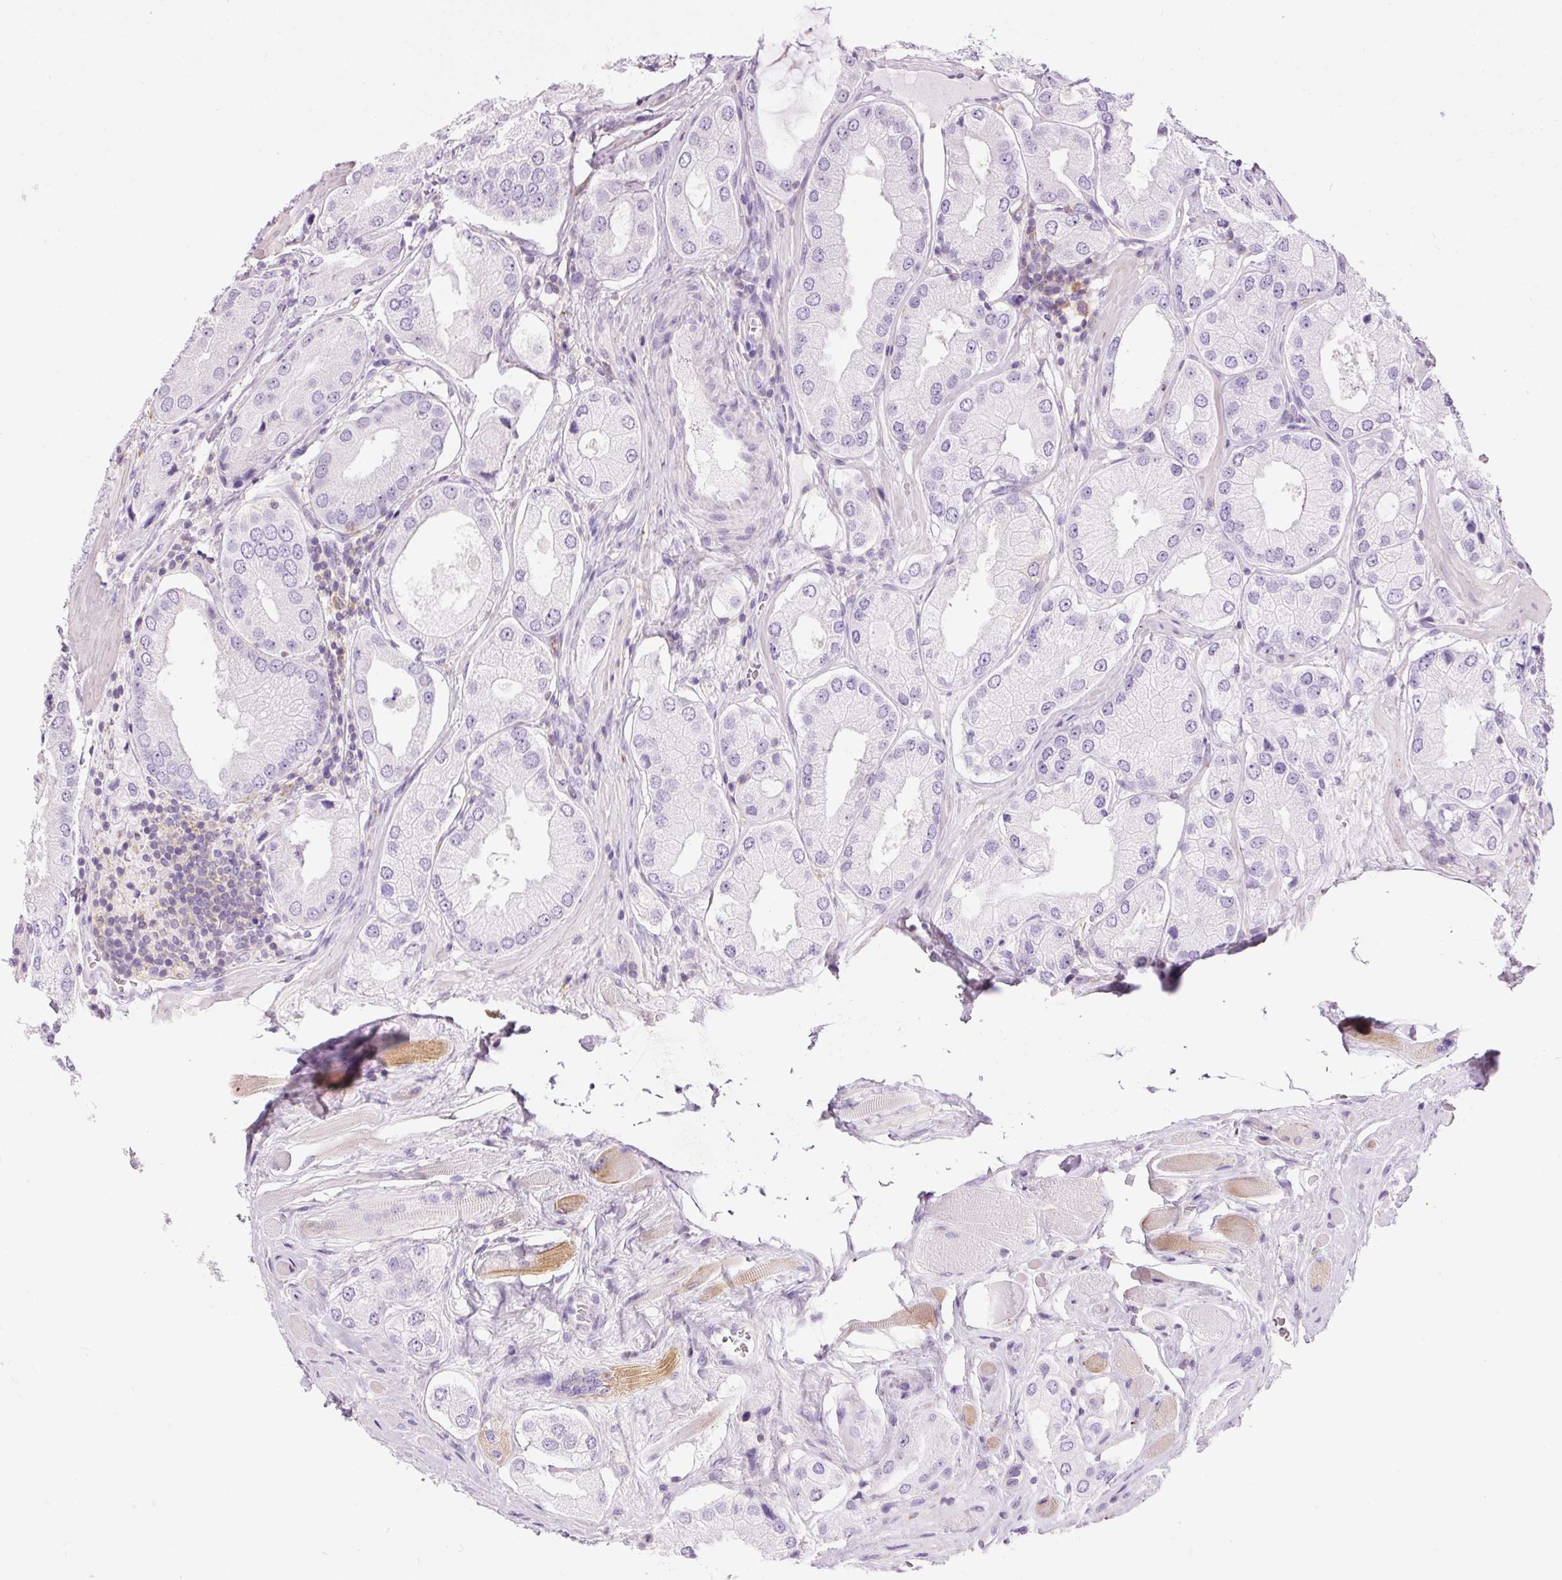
{"staining": {"intensity": "negative", "quantity": "none", "location": "none"}, "tissue": "prostate cancer", "cell_type": "Tumor cells", "image_type": "cancer", "snomed": [{"axis": "morphology", "description": "Adenocarcinoma, Low grade"}, {"axis": "topography", "description": "Prostate"}], "caption": "A photomicrograph of human prostate adenocarcinoma (low-grade) is negative for staining in tumor cells.", "gene": "DOK6", "patient": {"sex": "male", "age": 42}}